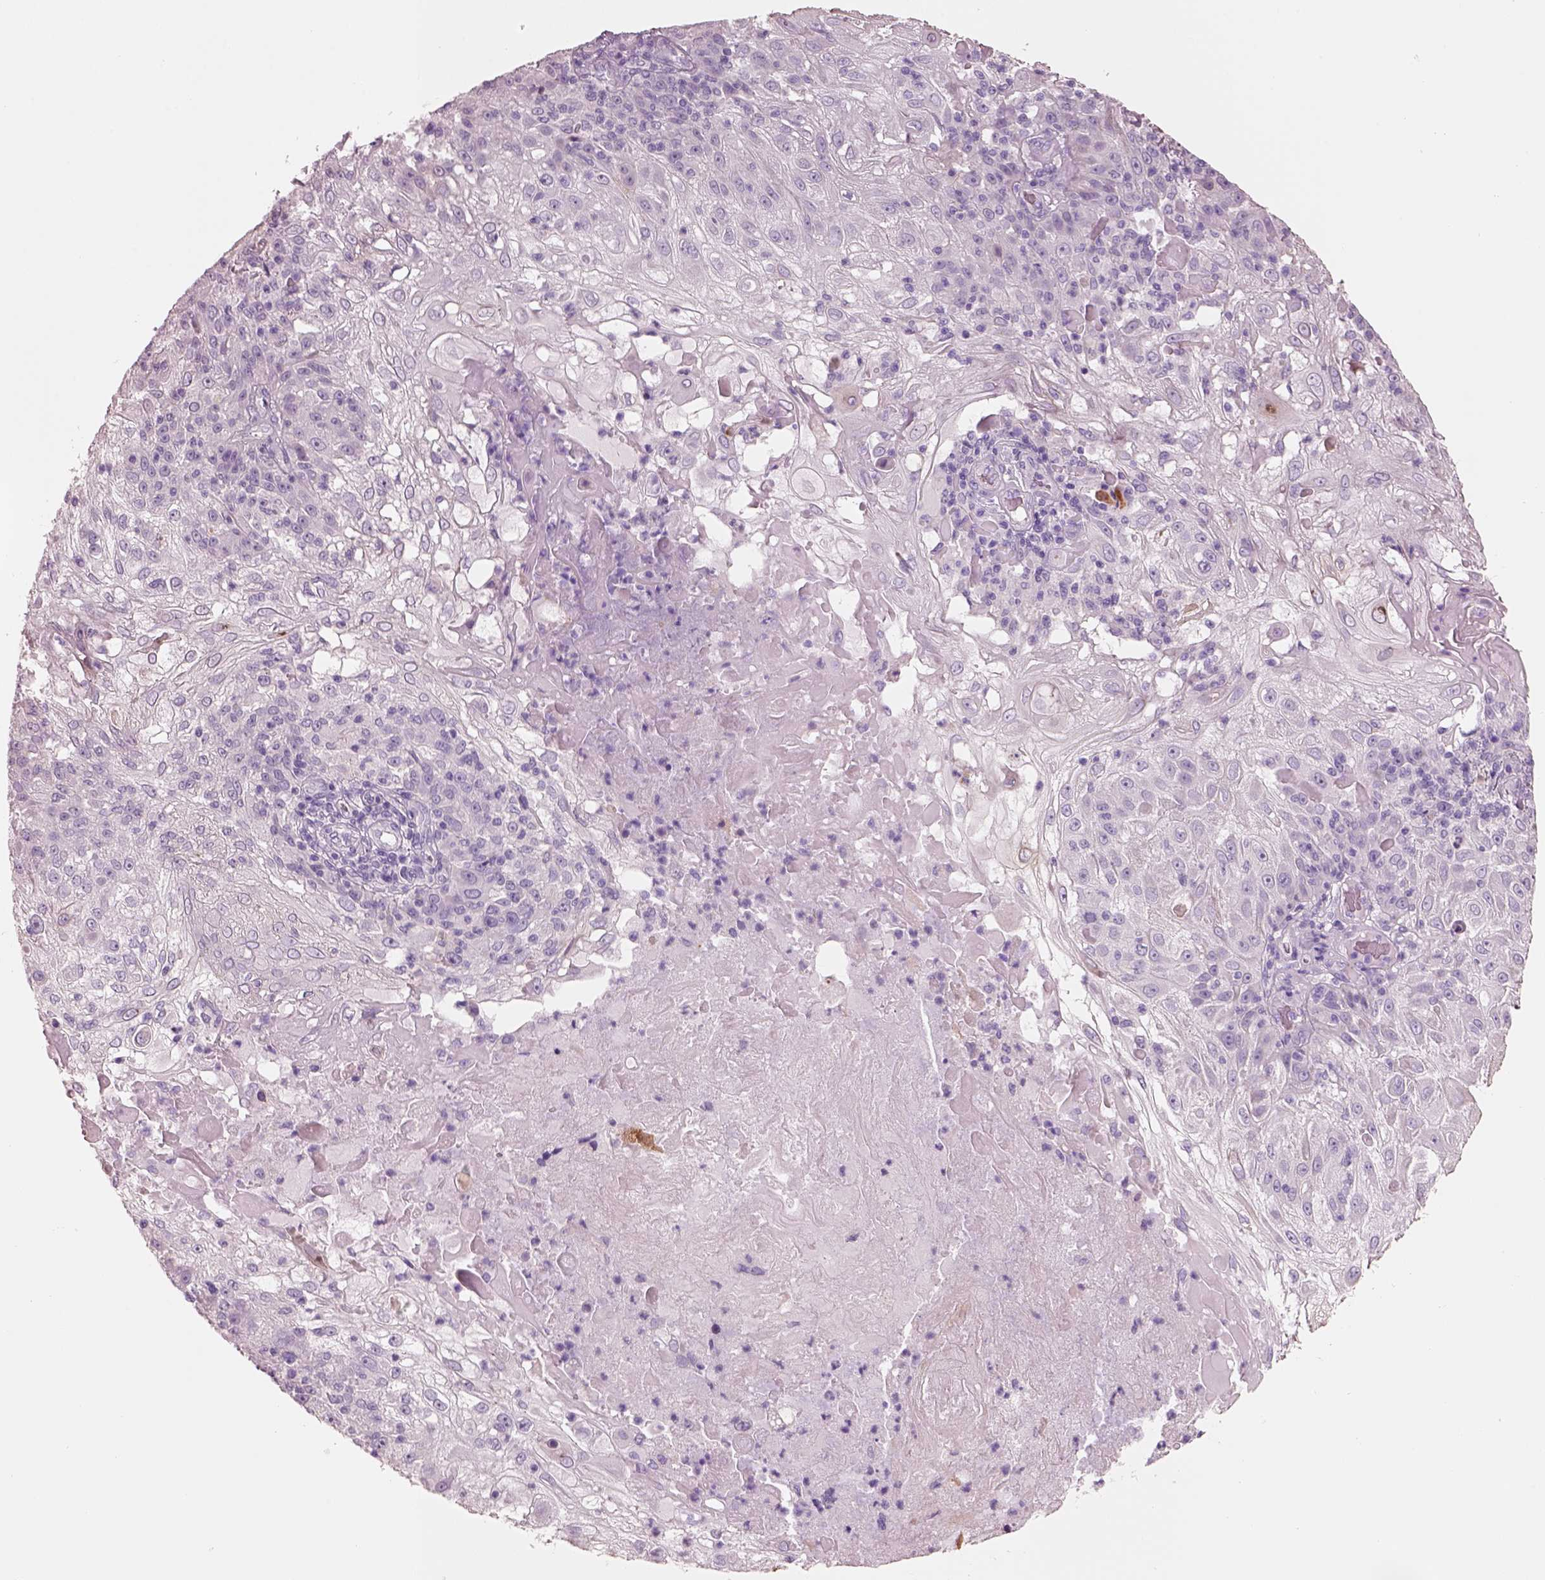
{"staining": {"intensity": "negative", "quantity": "none", "location": "none"}, "tissue": "skin cancer", "cell_type": "Tumor cells", "image_type": "cancer", "snomed": [{"axis": "morphology", "description": "Normal tissue, NOS"}, {"axis": "morphology", "description": "Squamous cell carcinoma, NOS"}, {"axis": "topography", "description": "Skin"}], "caption": "Histopathology image shows no significant protein expression in tumor cells of squamous cell carcinoma (skin). (Brightfield microscopy of DAB immunohistochemistry (IHC) at high magnification).", "gene": "PNOC", "patient": {"sex": "female", "age": 83}}